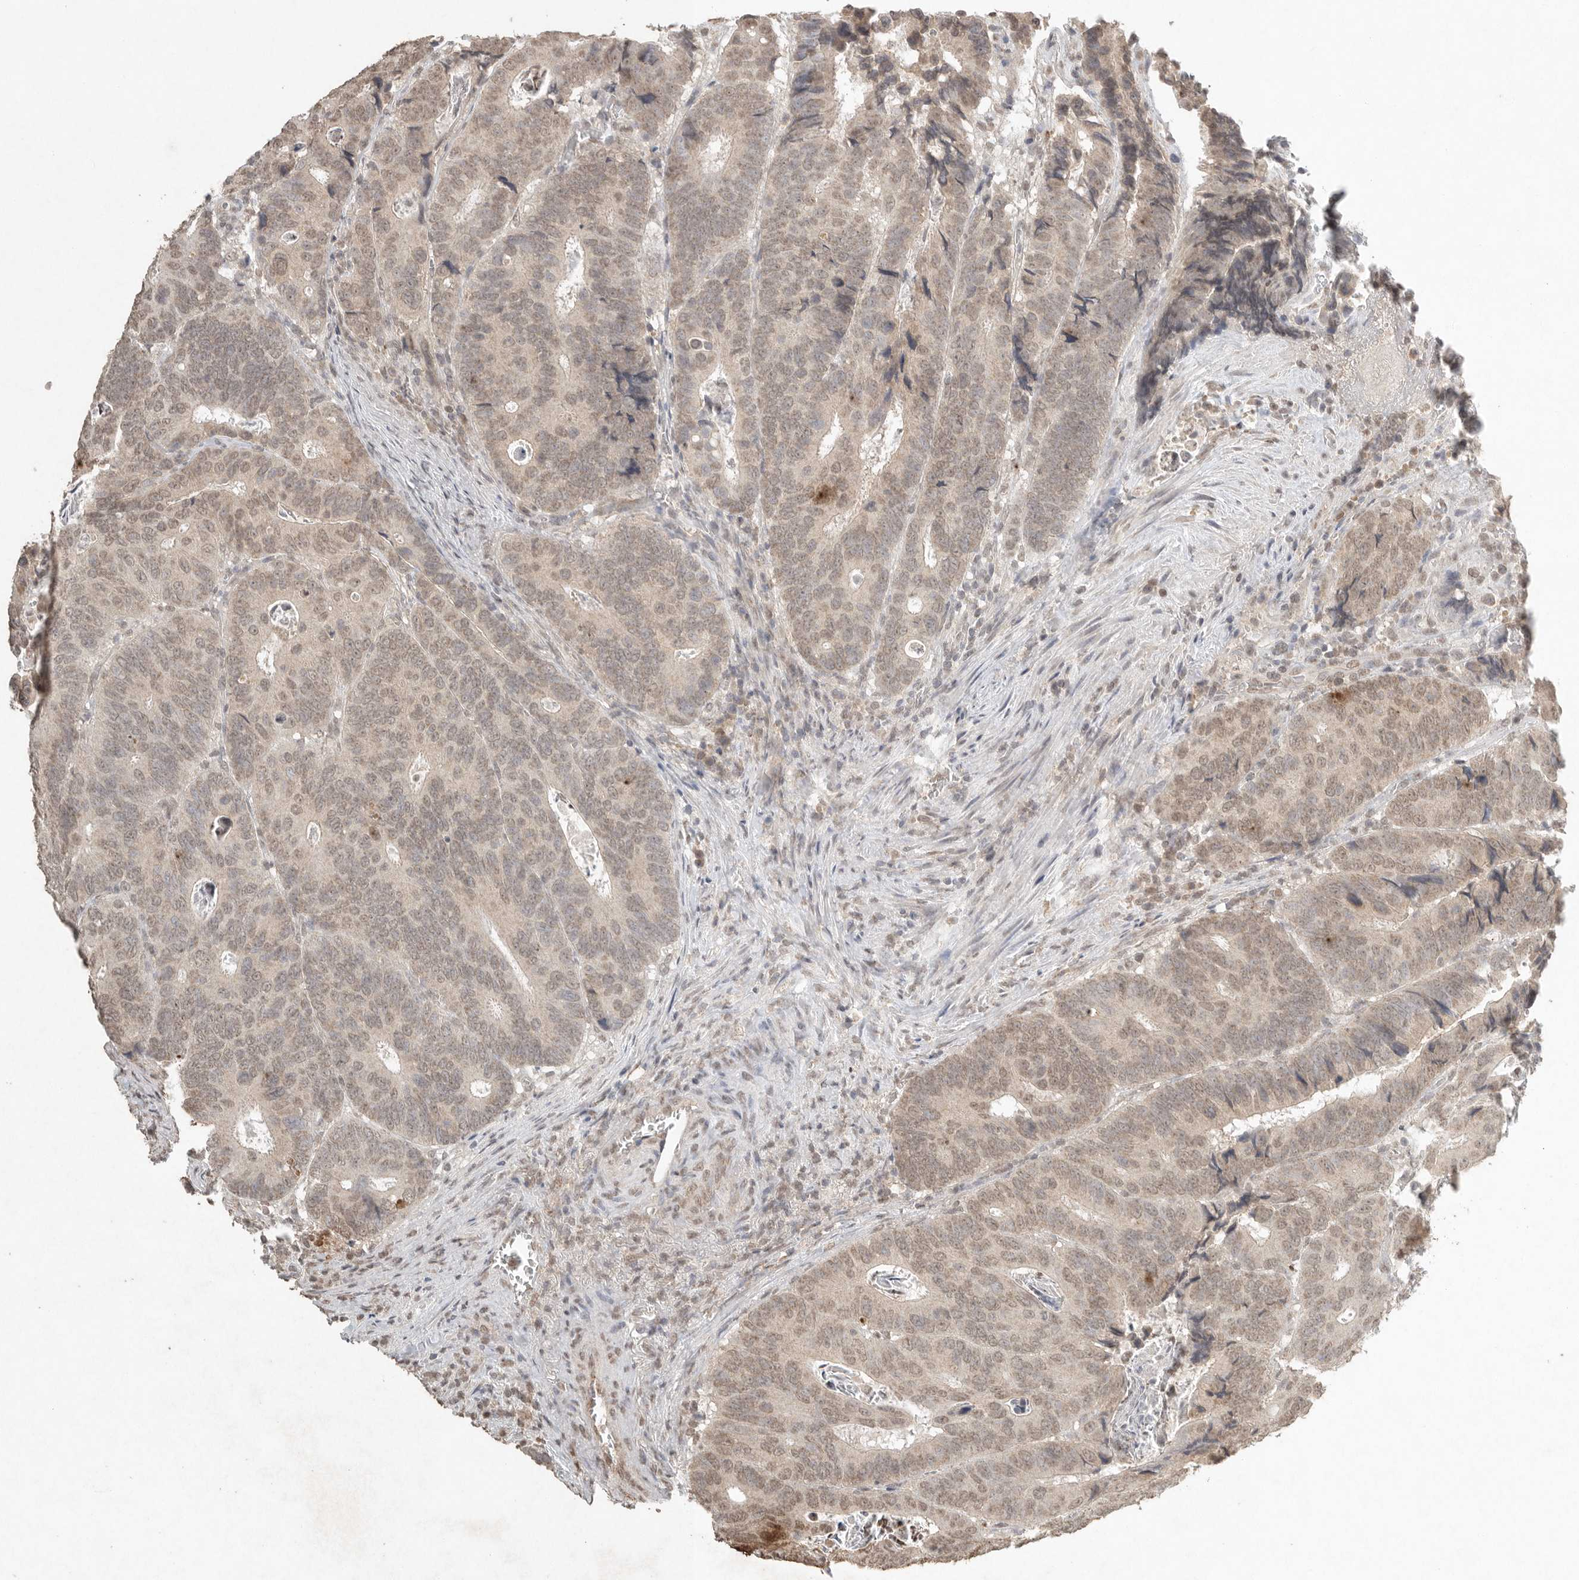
{"staining": {"intensity": "weak", "quantity": "25%-75%", "location": "nuclear"}, "tissue": "colorectal cancer", "cell_type": "Tumor cells", "image_type": "cancer", "snomed": [{"axis": "morphology", "description": "Inflammation, NOS"}, {"axis": "morphology", "description": "Adenocarcinoma, NOS"}, {"axis": "topography", "description": "Colon"}], "caption": "DAB immunohistochemical staining of colorectal adenocarcinoma exhibits weak nuclear protein positivity in about 25%-75% of tumor cells. Ihc stains the protein of interest in brown and the nuclei are stained blue.", "gene": "KLK5", "patient": {"sex": "male", "age": 72}}